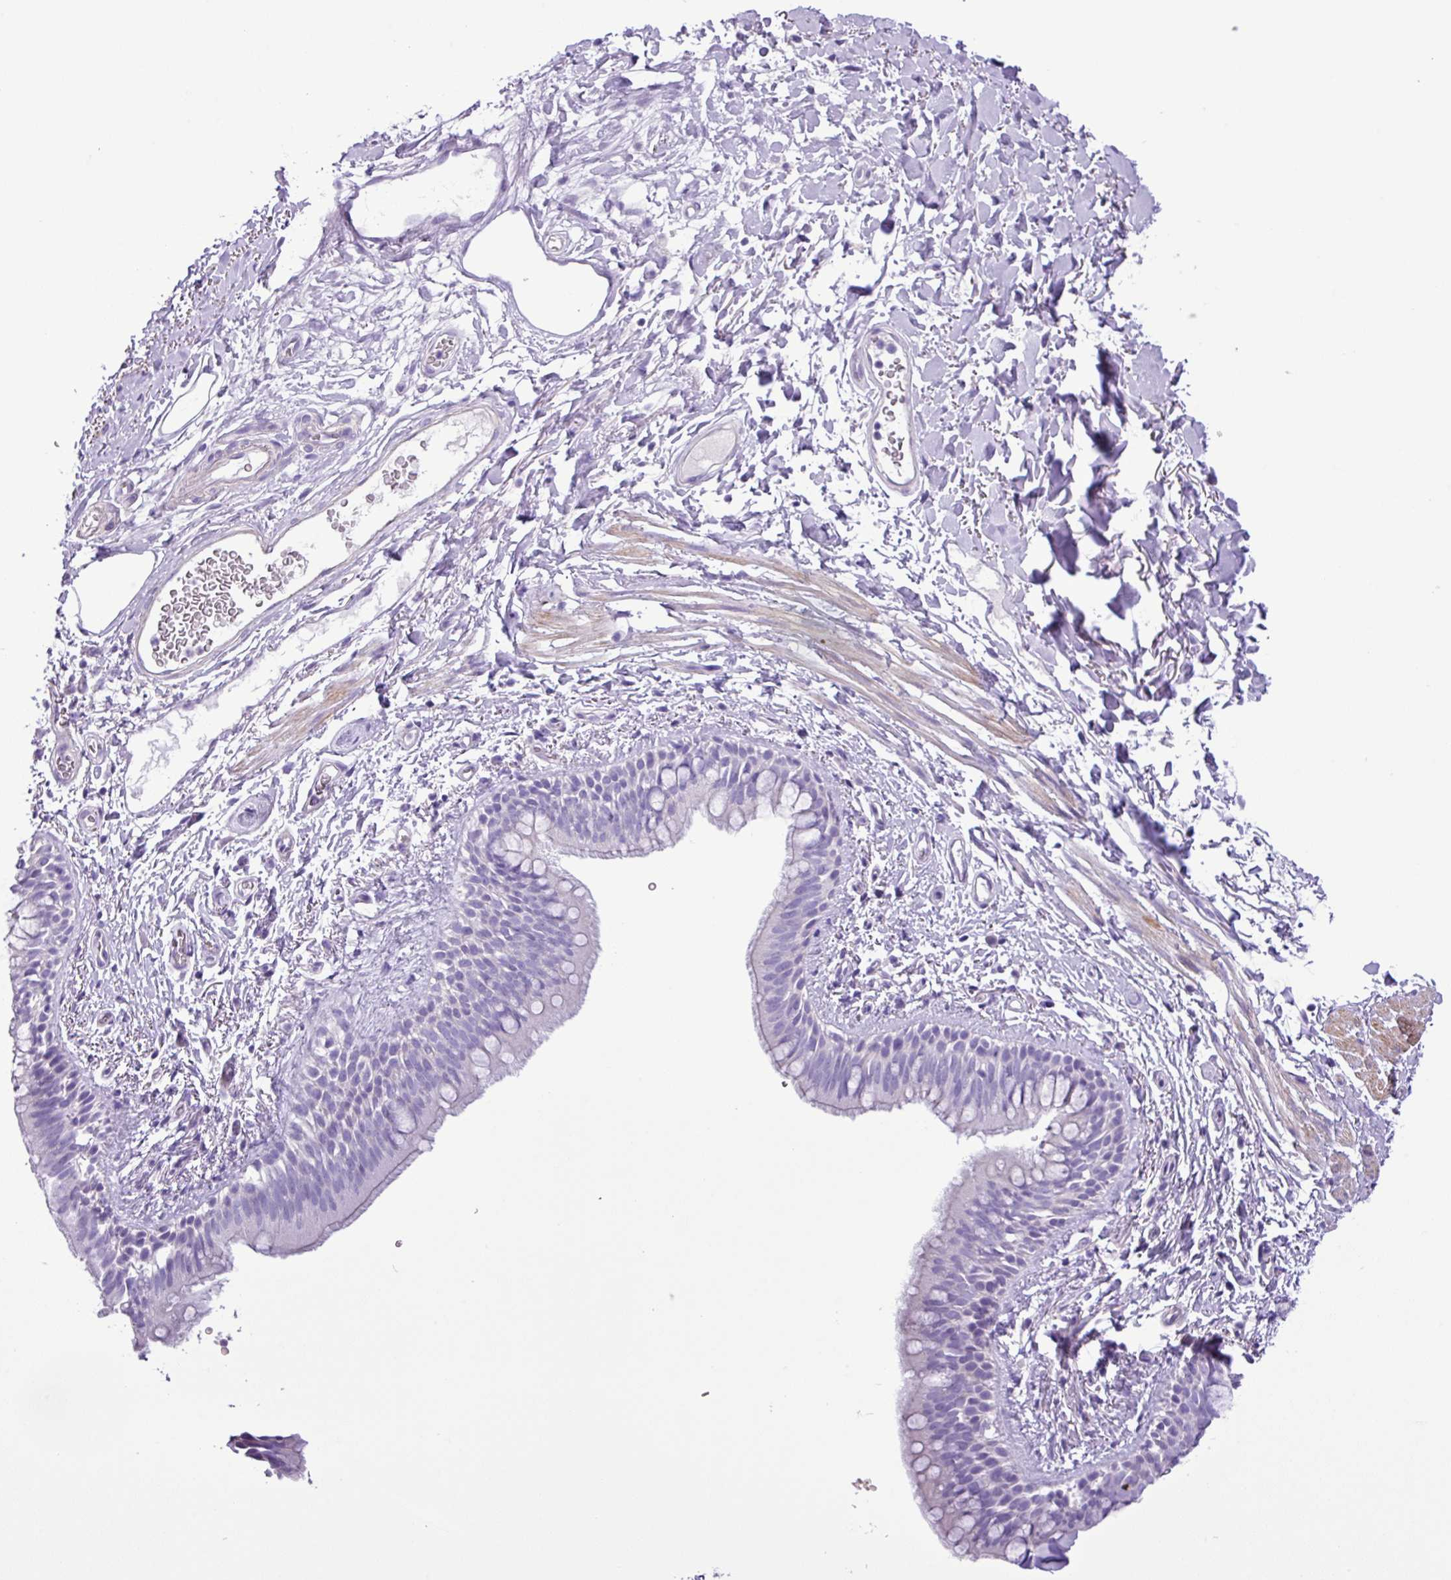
{"staining": {"intensity": "negative", "quantity": "none", "location": "none"}, "tissue": "bronchus", "cell_type": "Respiratory epithelial cells", "image_type": "normal", "snomed": [{"axis": "morphology", "description": "Normal tissue, NOS"}, {"axis": "morphology", "description": "Squamous cell carcinoma, NOS"}, {"axis": "topography", "description": "Bronchus"}, {"axis": "topography", "description": "Lung"}], "caption": "This is an immunohistochemistry (IHC) histopathology image of normal bronchus. There is no expression in respiratory epithelial cells.", "gene": "ZNF334", "patient": {"sex": "female", "age": 70}}